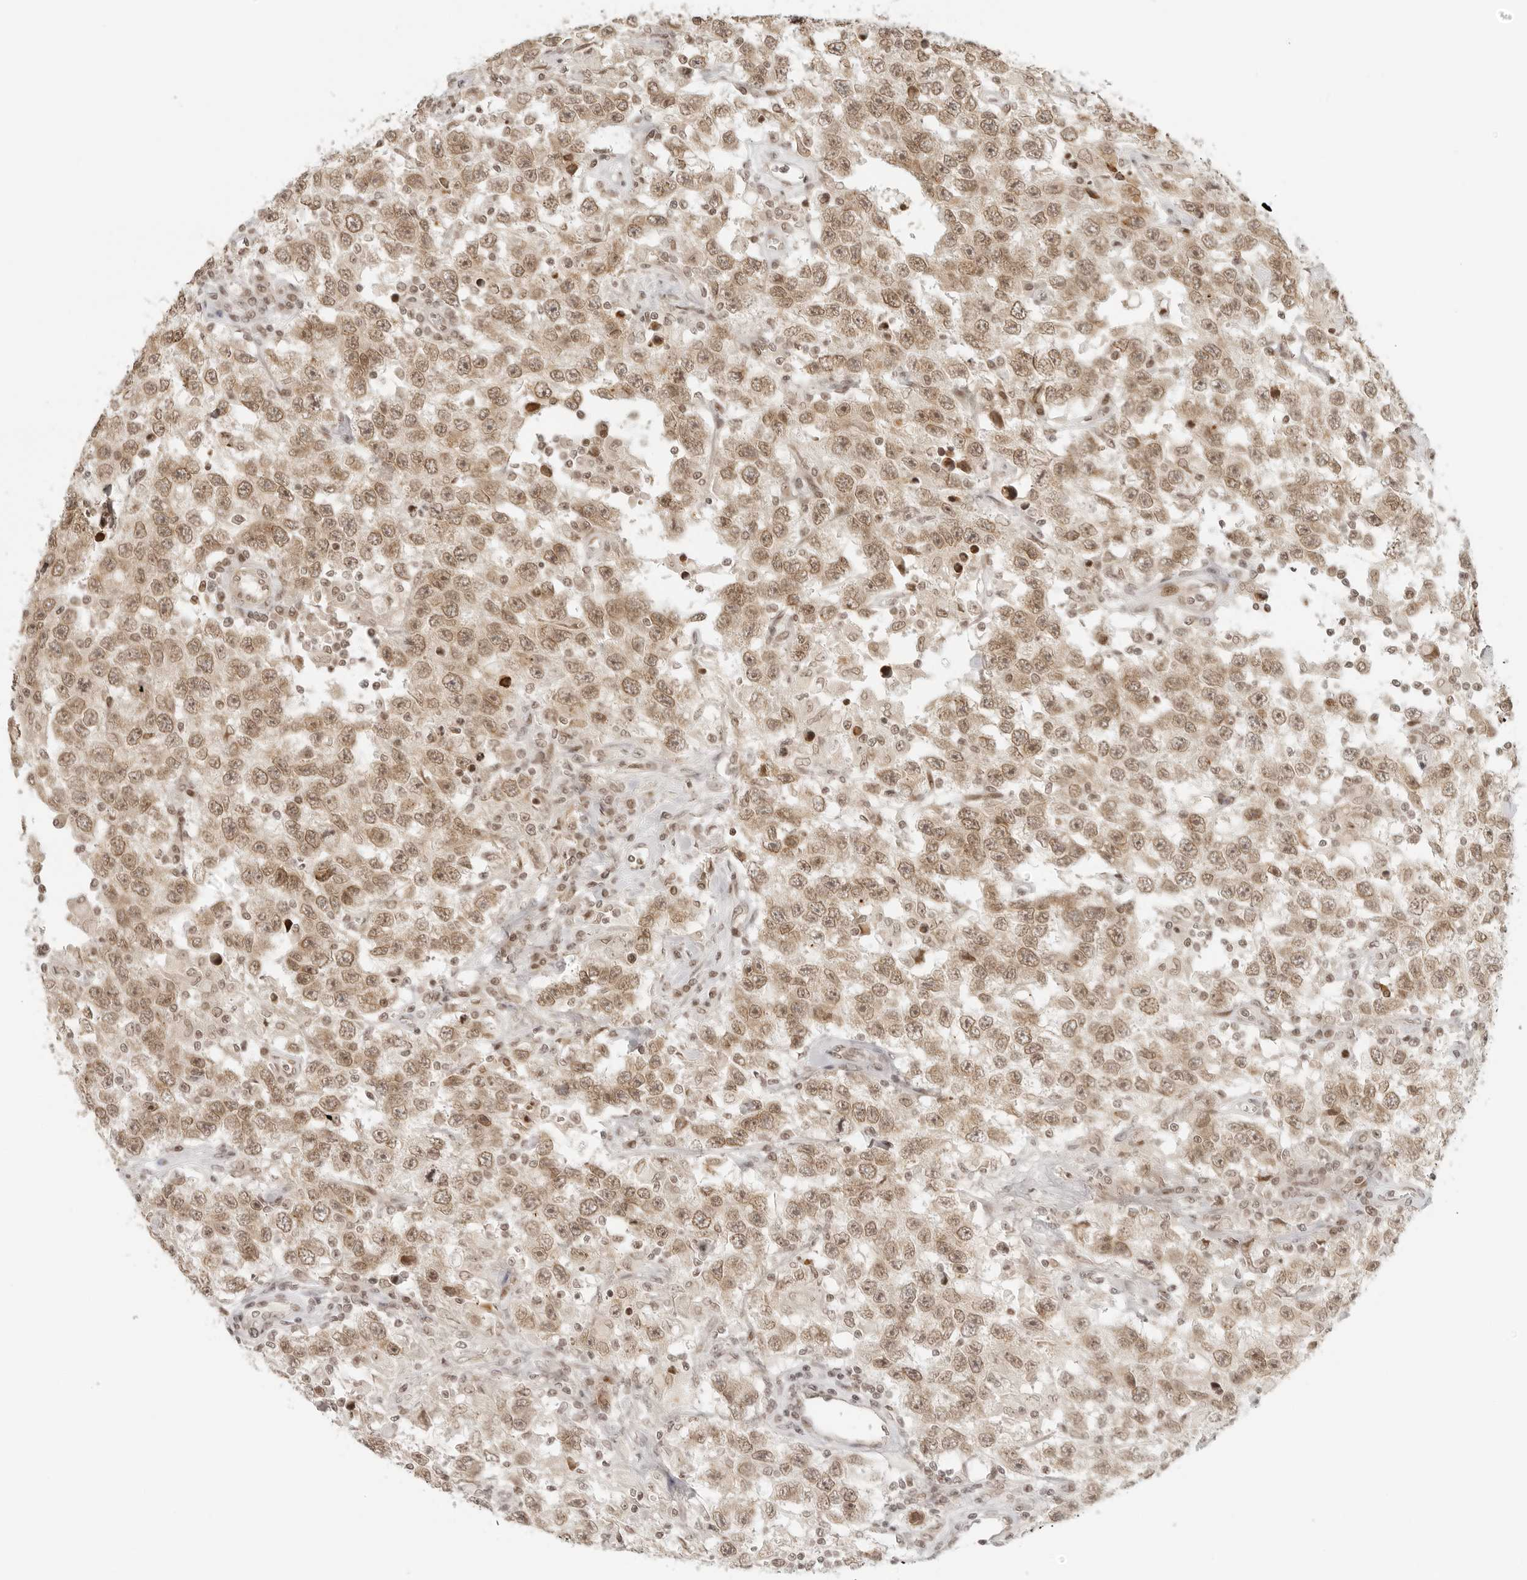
{"staining": {"intensity": "moderate", "quantity": ">75%", "location": "cytoplasmic/membranous,nuclear"}, "tissue": "testis cancer", "cell_type": "Tumor cells", "image_type": "cancer", "snomed": [{"axis": "morphology", "description": "Seminoma, NOS"}, {"axis": "topography", "description": "Testis"}], "caption": "Protein analysis of testis seminoma tissue shows moderate cytoplasmic/membranous and nuclear expression in about >75% of tumor cells.", "gene": "ZNF407", "patient": {"sex": "male", "age": 41}}